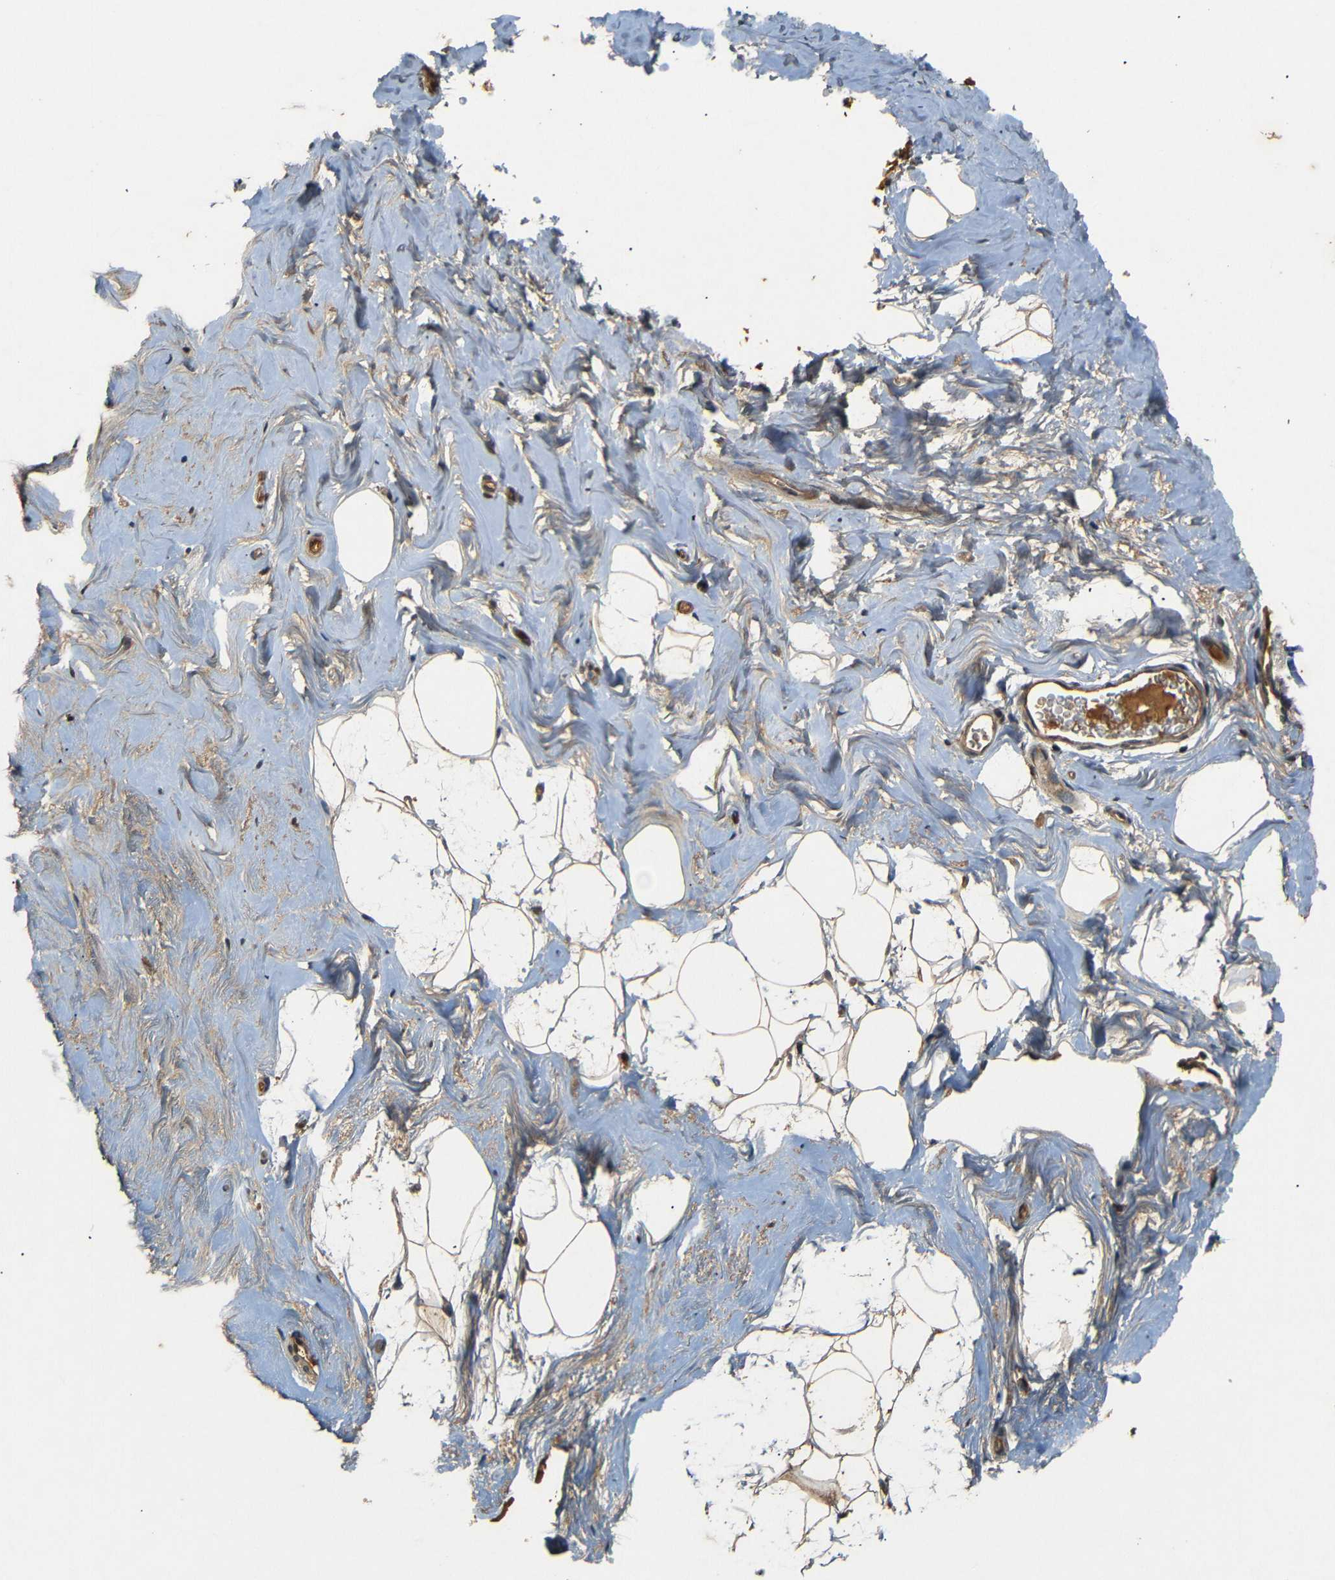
{"staining": {"intensity": "weak", "quantity": "25%-75%", "location": "cytoplasmic/membranous"}, "tissue": "breast", "cell_type": "Adipocytes", "image_type": "normal", "snomed": [{"axis": "morphology", "description": "Normal tissue, NOS"}, {"axis": "topography", "description": "Breast"}], "caption": "Breast stained with IHC displays weak cytoplasmic/membranous expression in about 25%-75% of adipocytes. (IHC, brightfield microscopy, high magnification).", "gene": "TANK", "patient": {"sex": "female", "age": 75}}